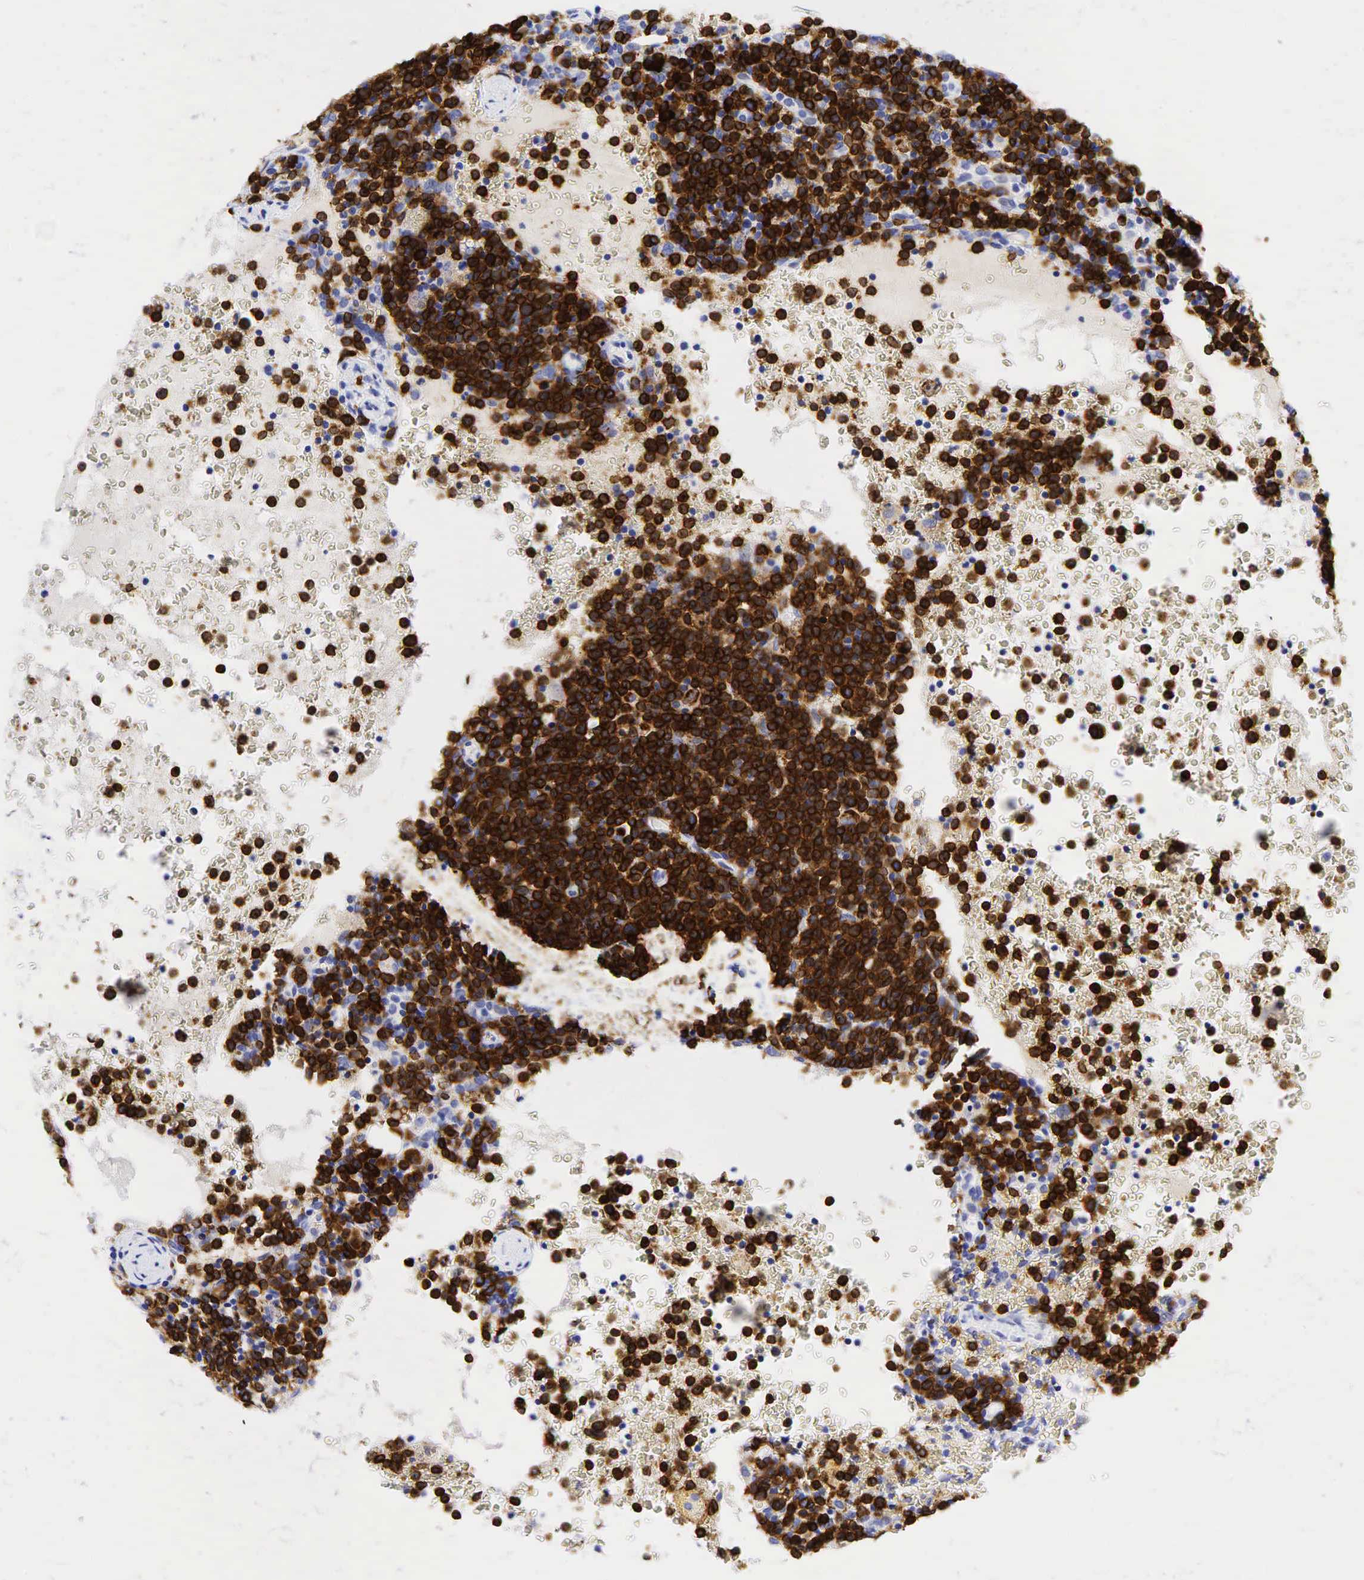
{"staining": {"intensity": "strong", "quantity": ">75%", "location": "cytoplasmic/membranous"}, "tissue": "lymphoma", "cell_type": "Tumor cells", "image_type": "cancer", "snomed": [{"axis": "morphology", "description": "Malignant lymphoma, non-Hodgkin's type, High grade"}, {"axis": "topography", "description": "Lymph node"}], "caption": "This is an image of immunohistochemistry staining of lymphoma, which shows strong positivity in the cytoplasmic/membranous of tumor cells.", "gene": "CD79A", "patient": {"sex": "female", "age": 76}}